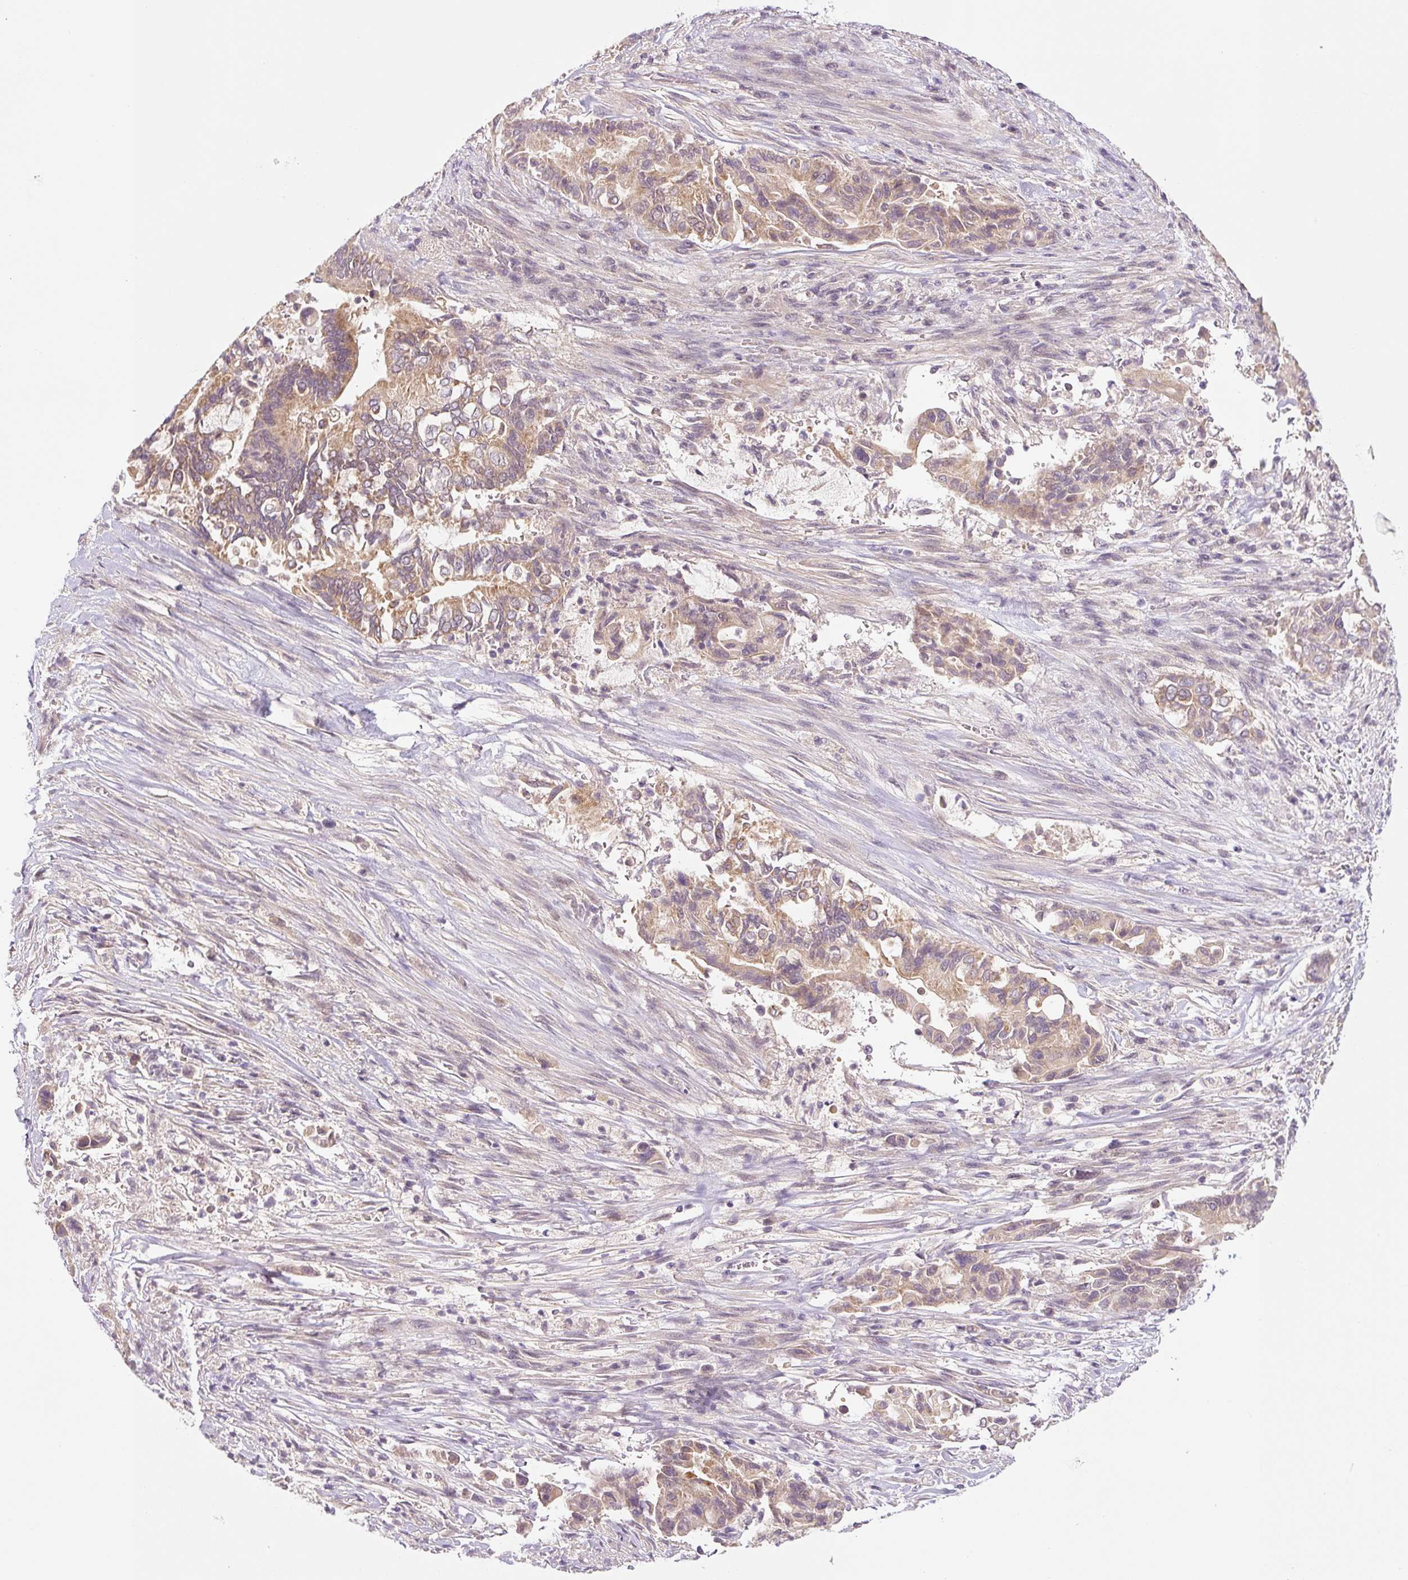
{"staining": {"intensity": "moderate", "quantity": ">75%", "location": "cytoplasmic/membranous"}, "tissue": "pancreatic cancer", "cell_type": "Tumor cells", "image_type": "cancer", "snomed": [{"axis": "morphology", "description": "Adenocarcinoma, NOS"}, {"axis": "topography", "description": "Pancreas"}], "caption": "Pancreatic adenocarcinoma tissue demonstrates moderate cytoplasmic/membranous positivity in about >75% of tumor cells, visualized by immunohistochemistry. The protein of interest is stained brown, and the nuclei are stained in blue (DAB (3,3'-diaminobenzidine) IHC with brightfield microscopy, high magnification).", "gene": "PRKAA2", "patient": {"sex": "male", "age": 68}}